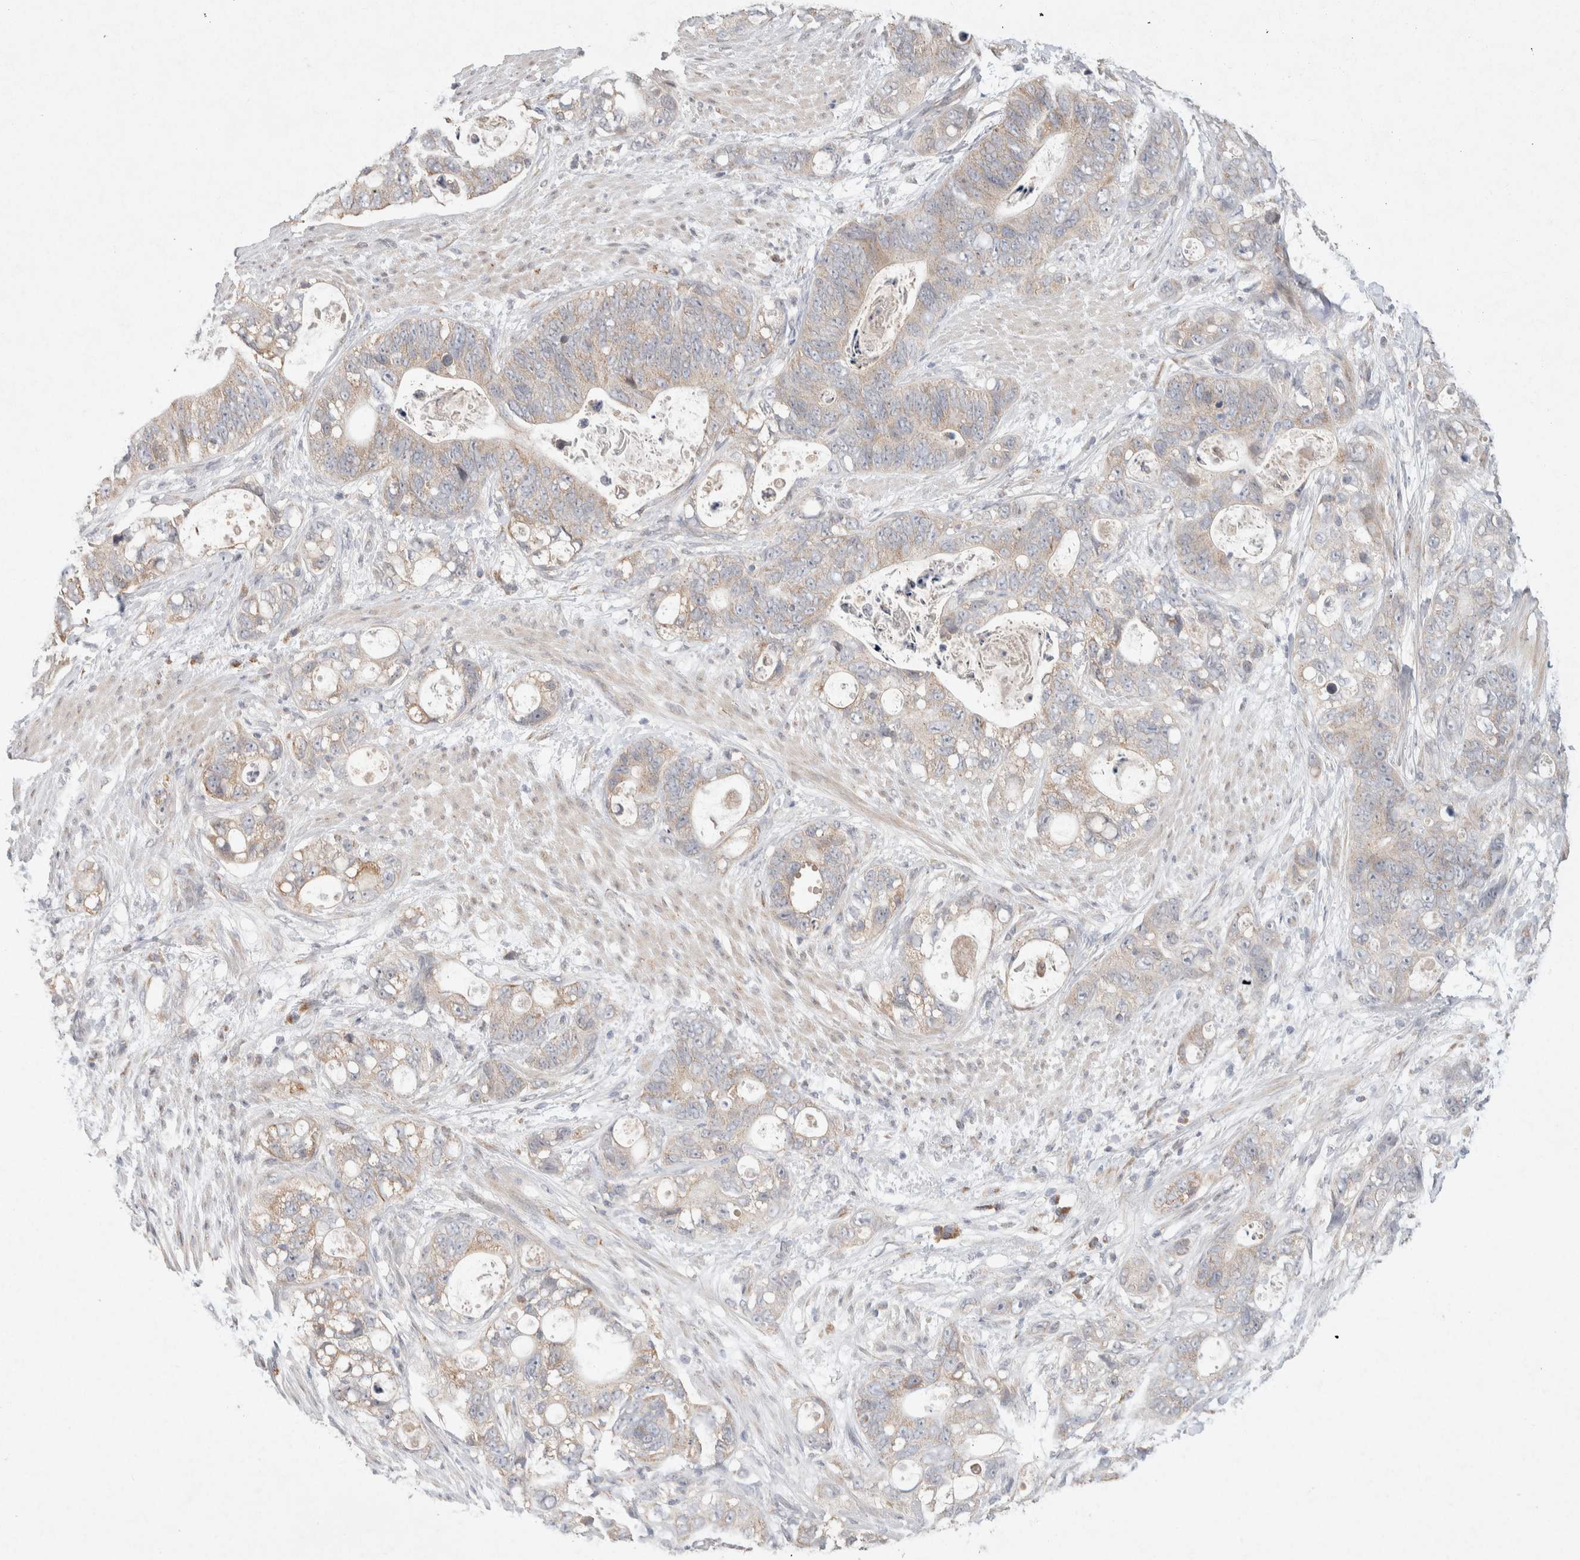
{"staining": {"intensity": "weak", "quantity": ">75%", "location": "cytoplasmic/membranous"}, "tissue": "stomach cancer", "cell_type": "Tumor cells", "image_type": "cancer", "snomed": [{"axis": "morphology", "description": "Normal tissue, NOS"}, {"axis": "morphology", "description": "Adenocarcinoma, NOS"}, {"axis": "topography", "description": "Stomach"}], "caption": "Stomach cancer stained with DAB IHC displays low levels of weak cytoplasmic/membranous staining in about >75% of tumor cells. (Brightfield microscopy of DAB IHC at high magnification).", "gene": "CMTM4", "patient": {"sex": "female", "age": 89}}